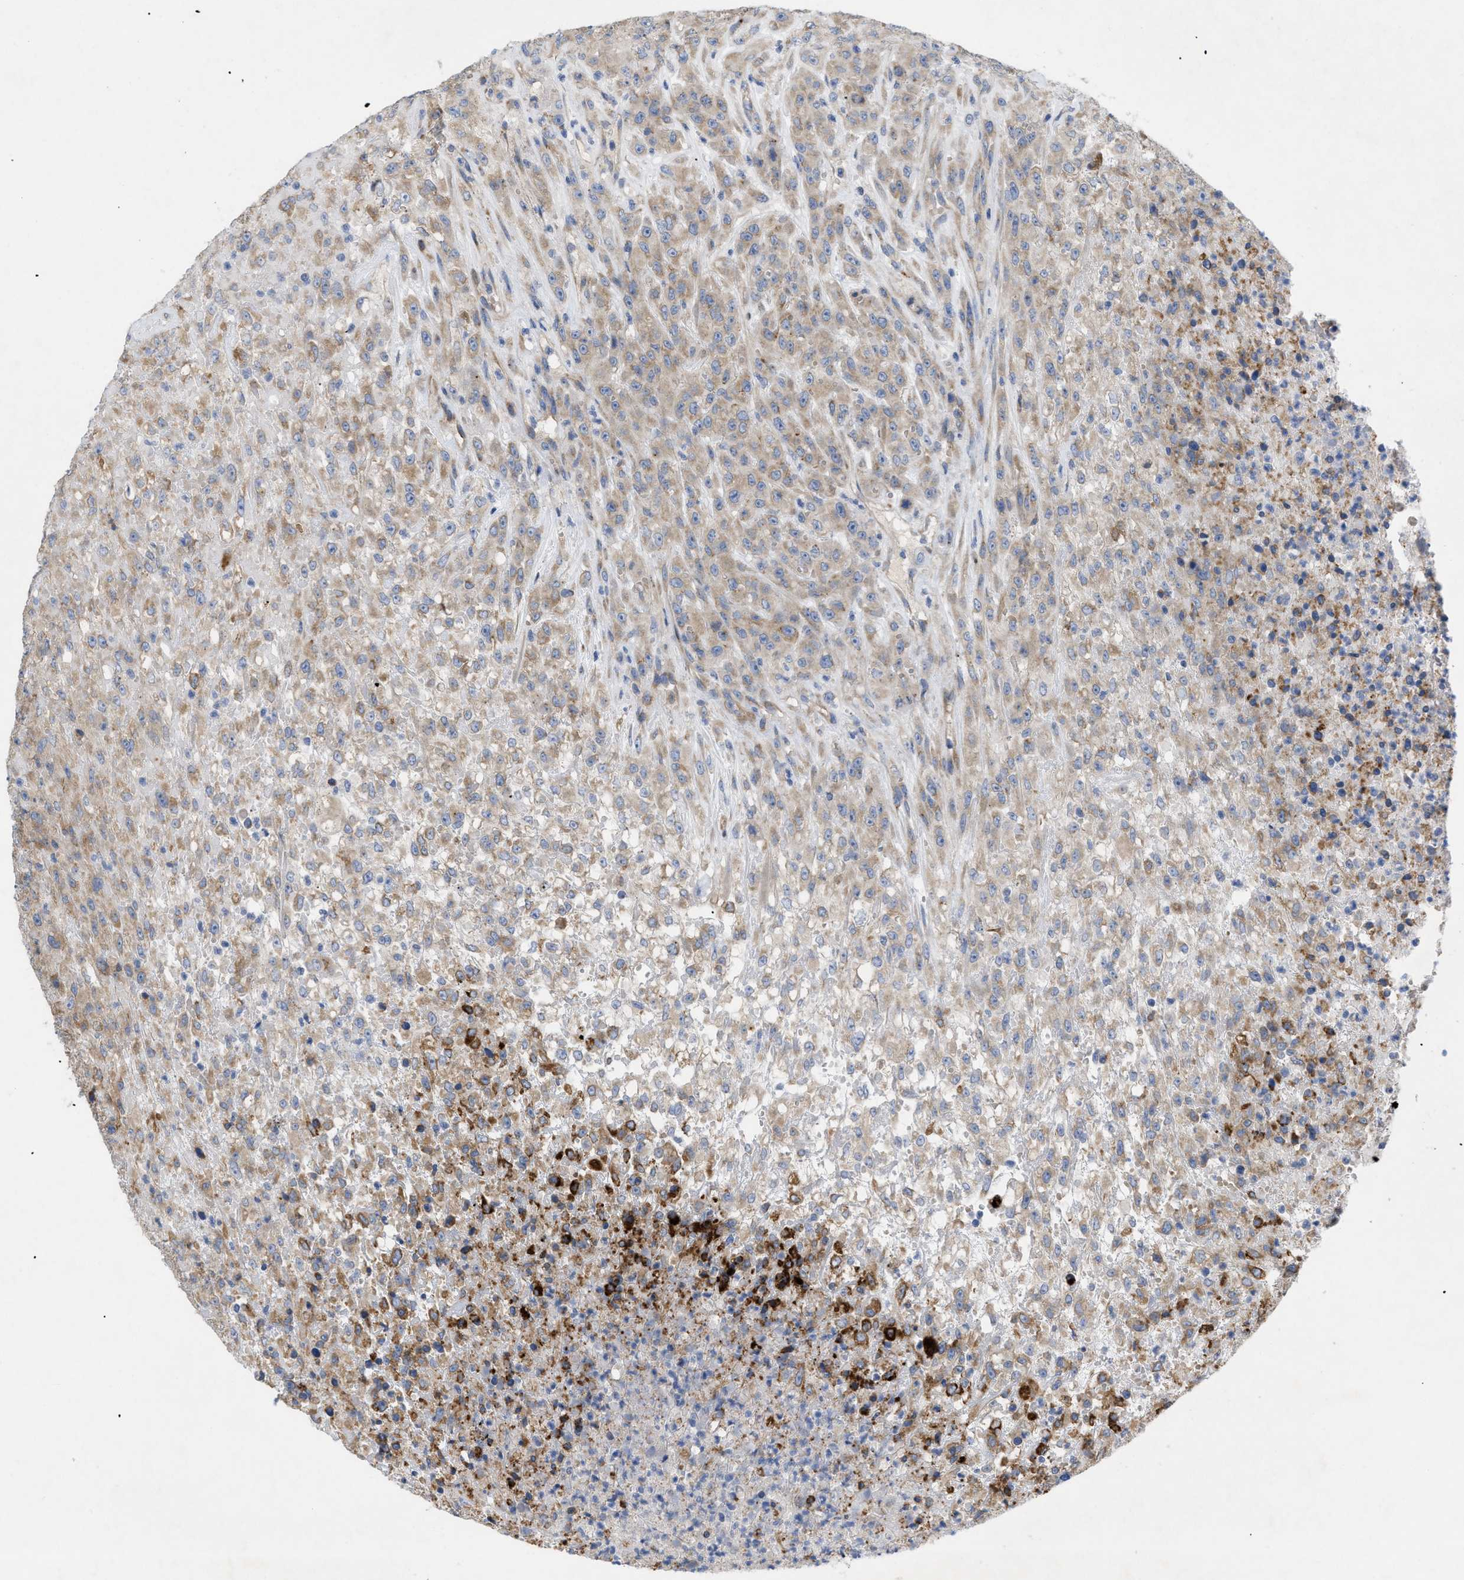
{"staining": {"intensity": "moderate", "quantity": ">75%", "location": "cytoplasmic/membranous"}, "tissue": "urothelial cancer", "cell_type": "Tumor cells", "image_type": "cancer", "snomed": [{"axis": "morphology", "description": "Urothelial carcinoma, High grade"}, {"axis": "topography", "description": "Urinary bladder"}], "caption": "Protein expression analysis of human urothelial cancer reveals moderate cytoplasmic/membranous staining in approximately >75% of tumor cells.", "gene": "SLC50A1", "patient": {"sex": "male", "age": 46}}